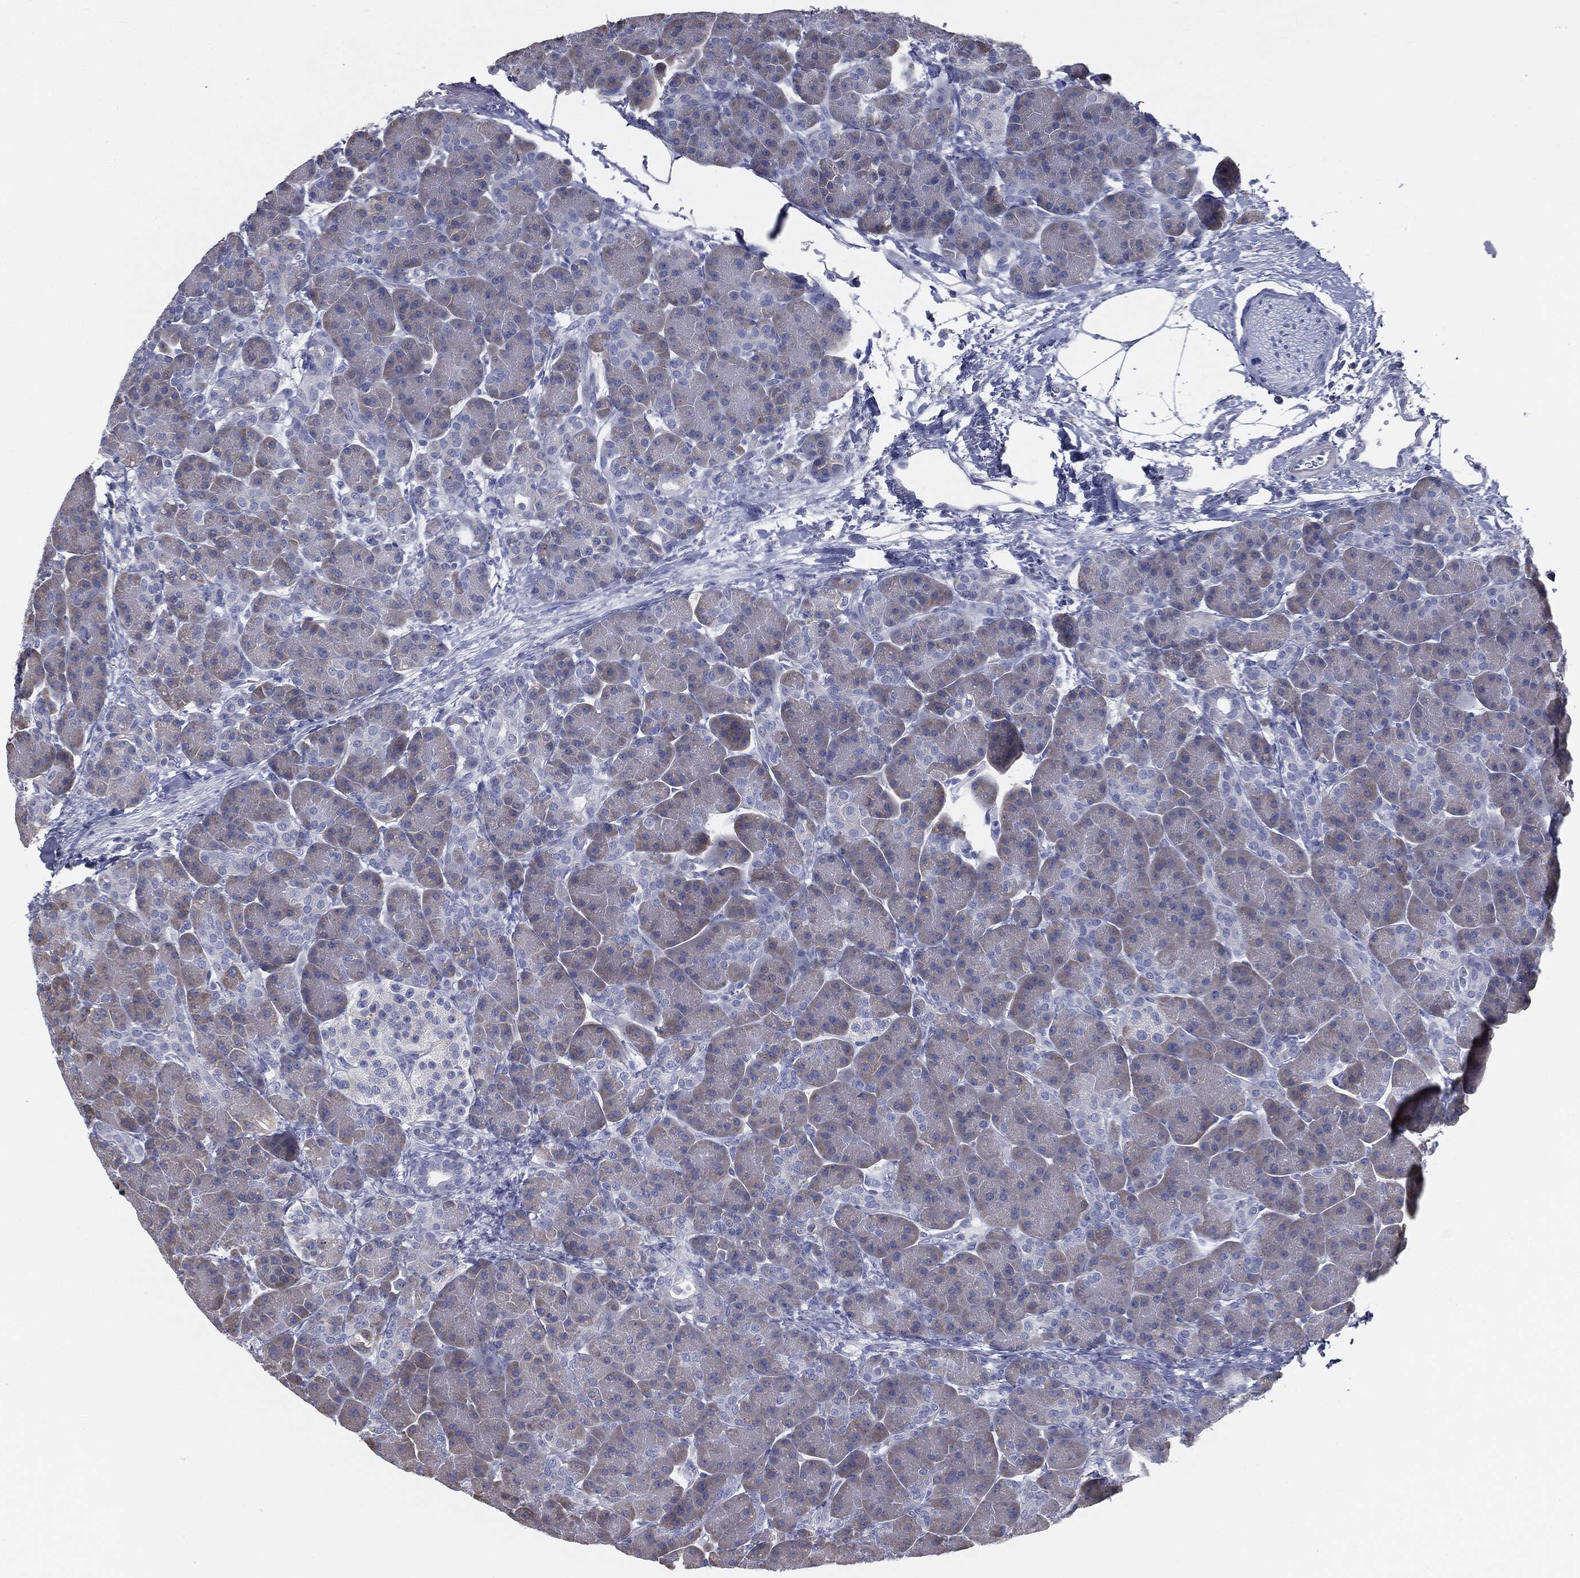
{"staining": {"intensity": "weak", "quantity": "<25%", "location": "cytoplasmic/membranous"}, "tissue": "pancreas", "cell_type": "Exocrine glandular cells", "image_type": "normal", "snomed": [{"axis": "morphology", "description": "Normal tissue, NOS"}, {"axis": "topography", "description": "Pancreas"}], "caption": "Immunohistochemical staining of normal human pancreas exhibits no significant expression in exocrine glandular cells.", "gene": "CAV3", "patient": {"sex": "female", "age": 63}}